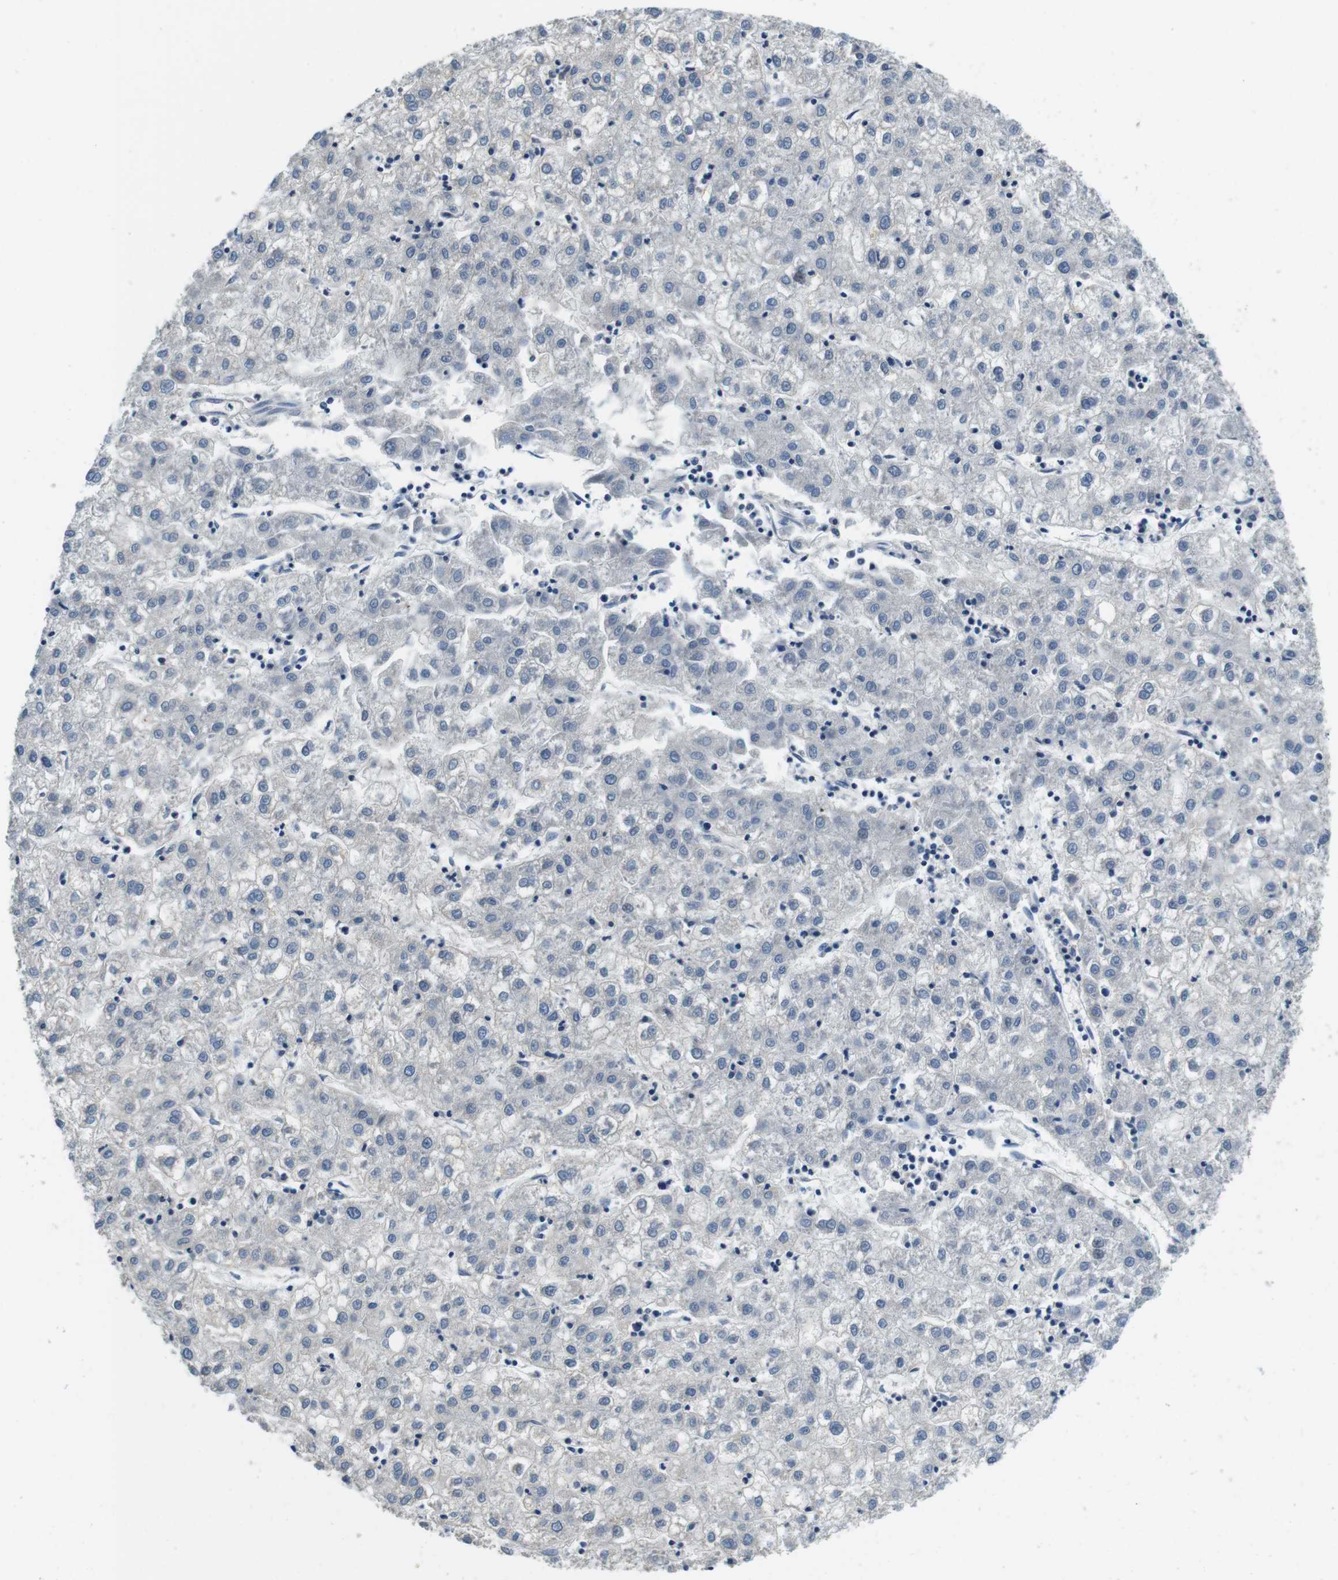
{"staining": {"intensity": "weak", "quantity": "<25%", "location": "cytoplasmic/membranous"}, "tissue": "liver cancer", "cell_type": "Tumor cells", "image_type": "cancer", "snomed": [{"axis": "morphology", "description": "Carcinoma, Hepatocellular, NOS"}, {"axis": "topography", "description": "Liver"}], "caption": "Tumor cells are negative for protein expression in human liver cancer. (Brightfield microscopy of DAB (3,3'-diaminobenzidine) immunohistochemistry at high magnification).", "gene": "DTNA", "patient": {"sex": "male", "age": 72}}